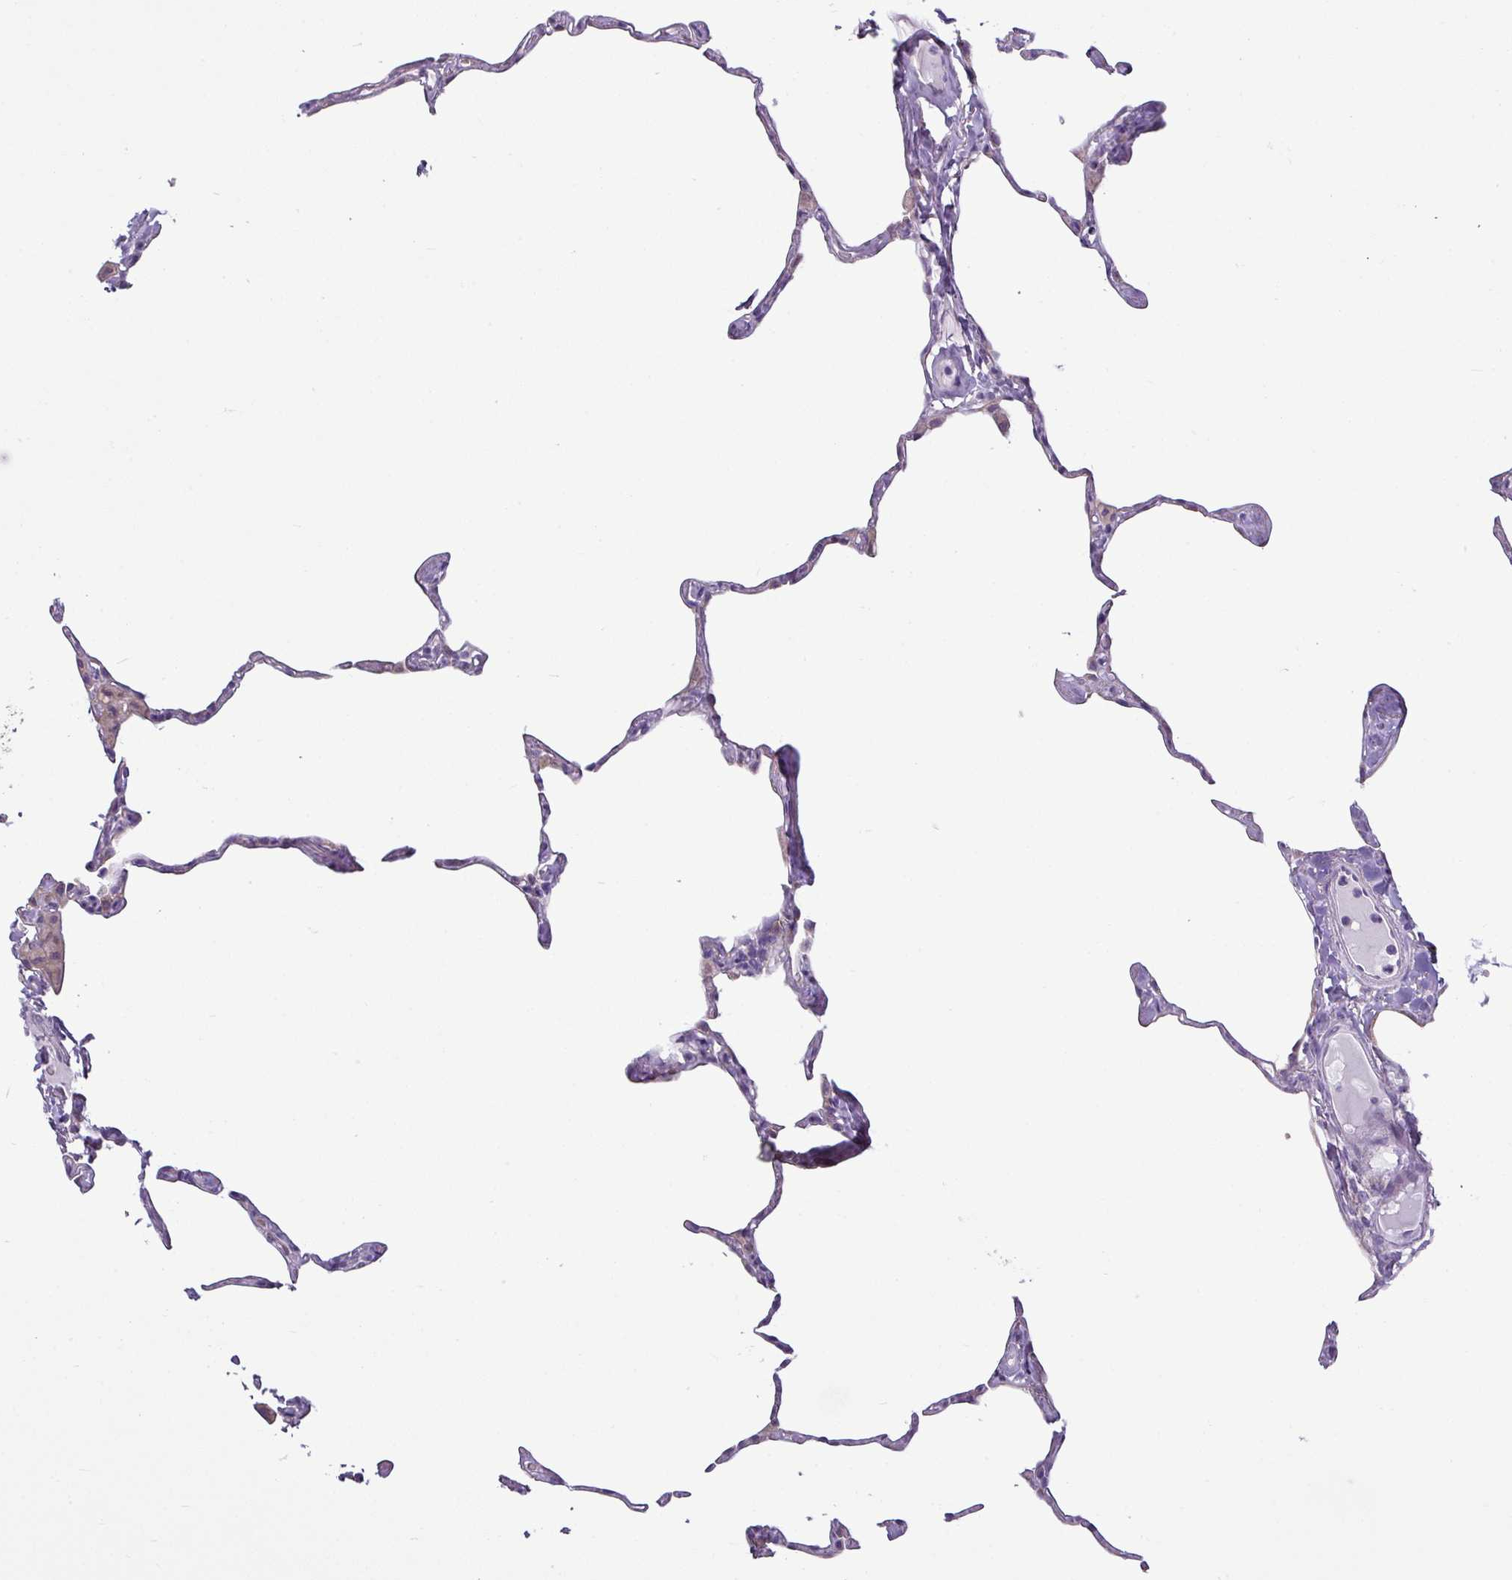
{"staining": {"intensity": "weak", "quantity": "<25%", "location": "cytoplasmic/membranous"}, "tissue": "lung", "cell_type": "Alveolar cells", "image_type": "normal", "snomed": [{"axis": "morphology", "description": "Normal tissue, NOS"}, {"axis": "topography", "description": "Lung"}], "caption": "The histopathology image demonstrates no staining of alveolar cells in unremarkable lung.", "gene": "TOR1AIP2", "patient": {"sex": "male", "age": 65}}